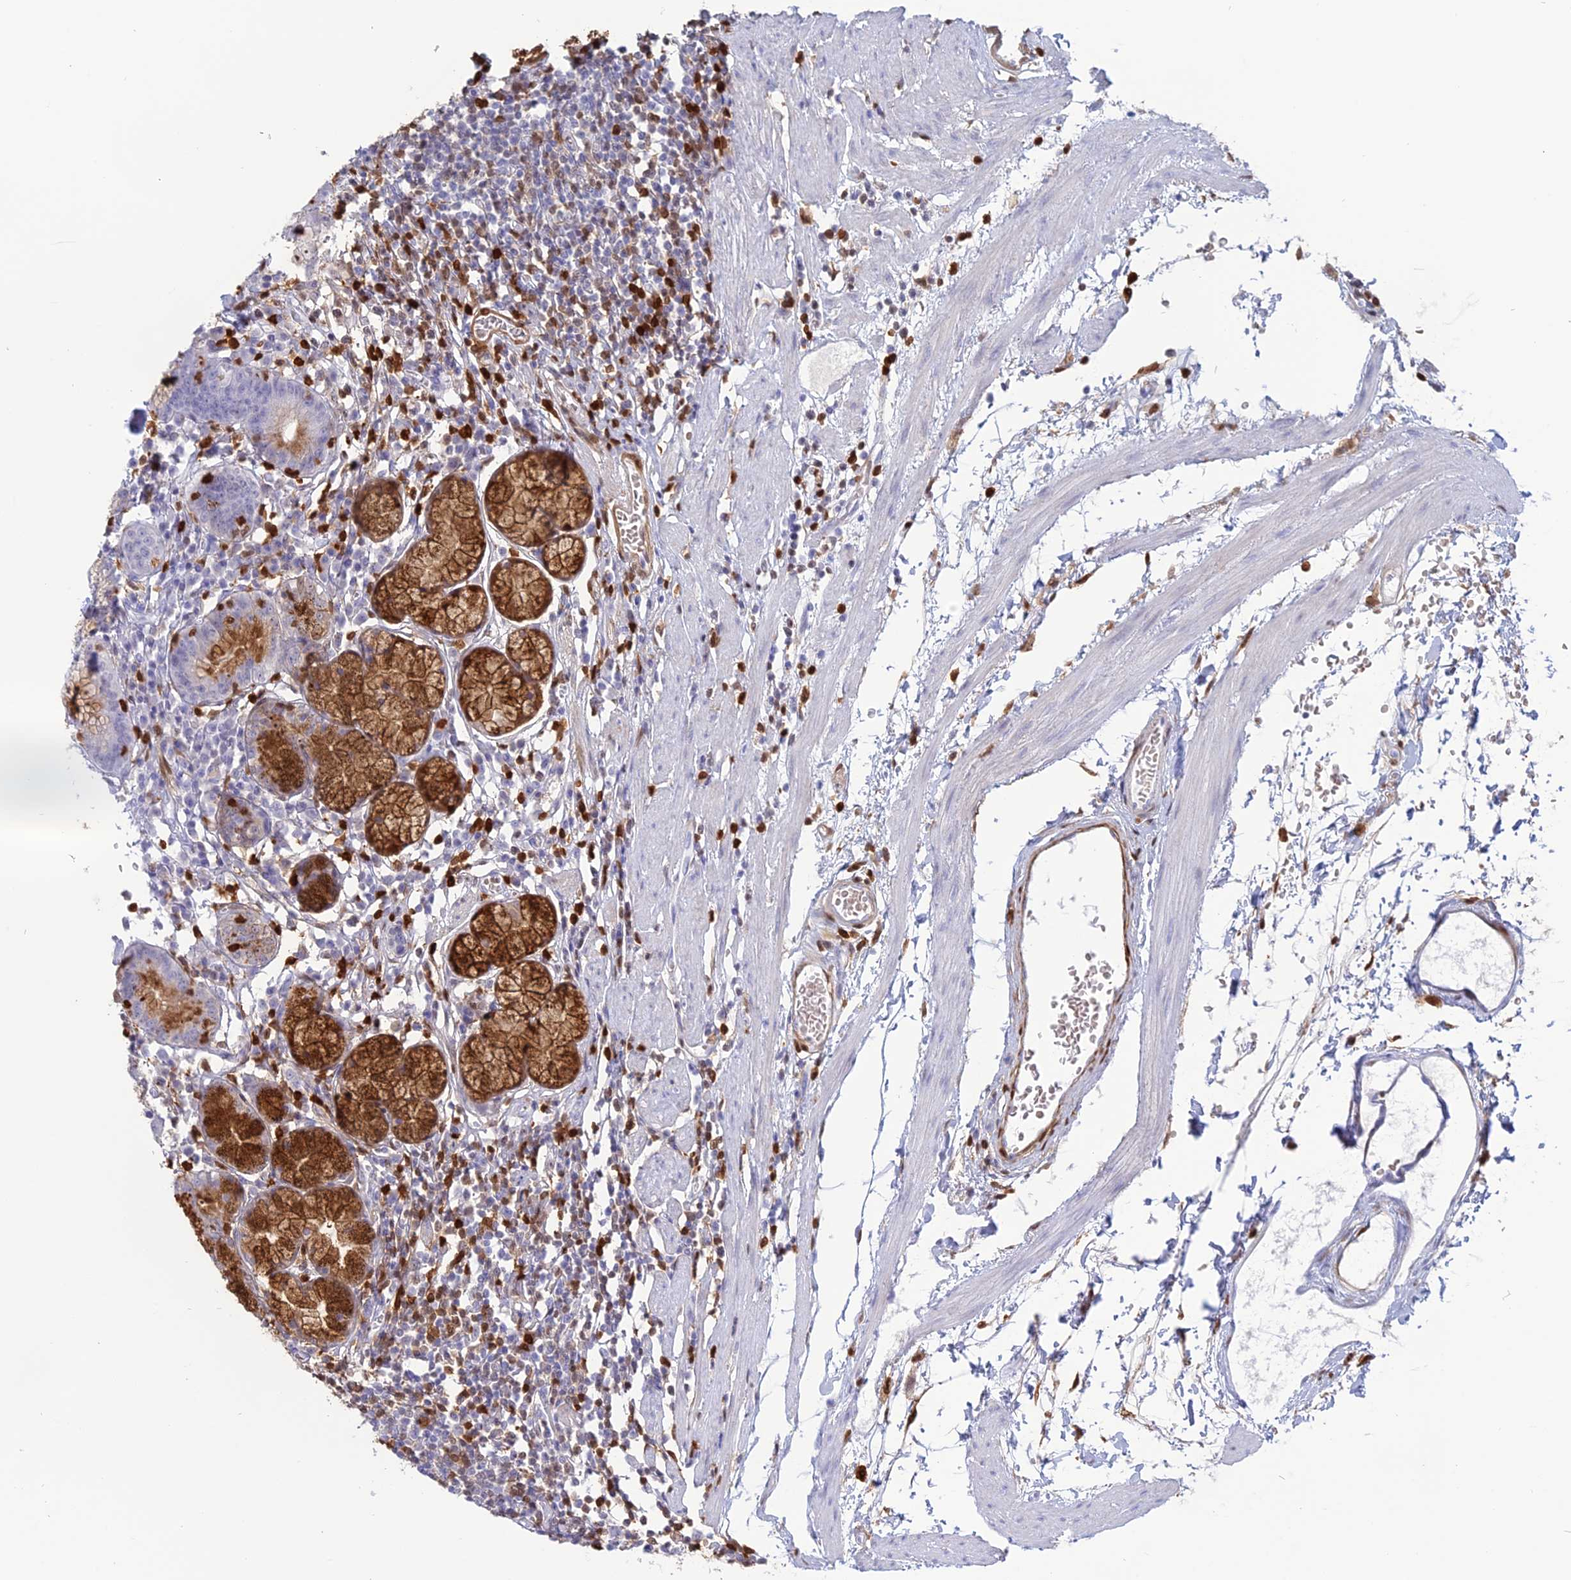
{"staining": {"intensity": "strong", "quantity": "<25%", "location": "cytoplasmic/membranous"}, "tissue": "stomach", "cell_type": "Glandular cells", "image_type": "normal", "snomed": [{"axis": "morphology", "description": "Normal tissue, NOS"}, {"axis": "topography", "description": "Stomach"}], "caption": "Brown immunohistochemical staining in benign stomach displays strong cytoplasmic/membranous positivity in approximately <25% of glandular cells.", "gene": "PGBD4", "patient": {"sex": "male", "age": 55}}